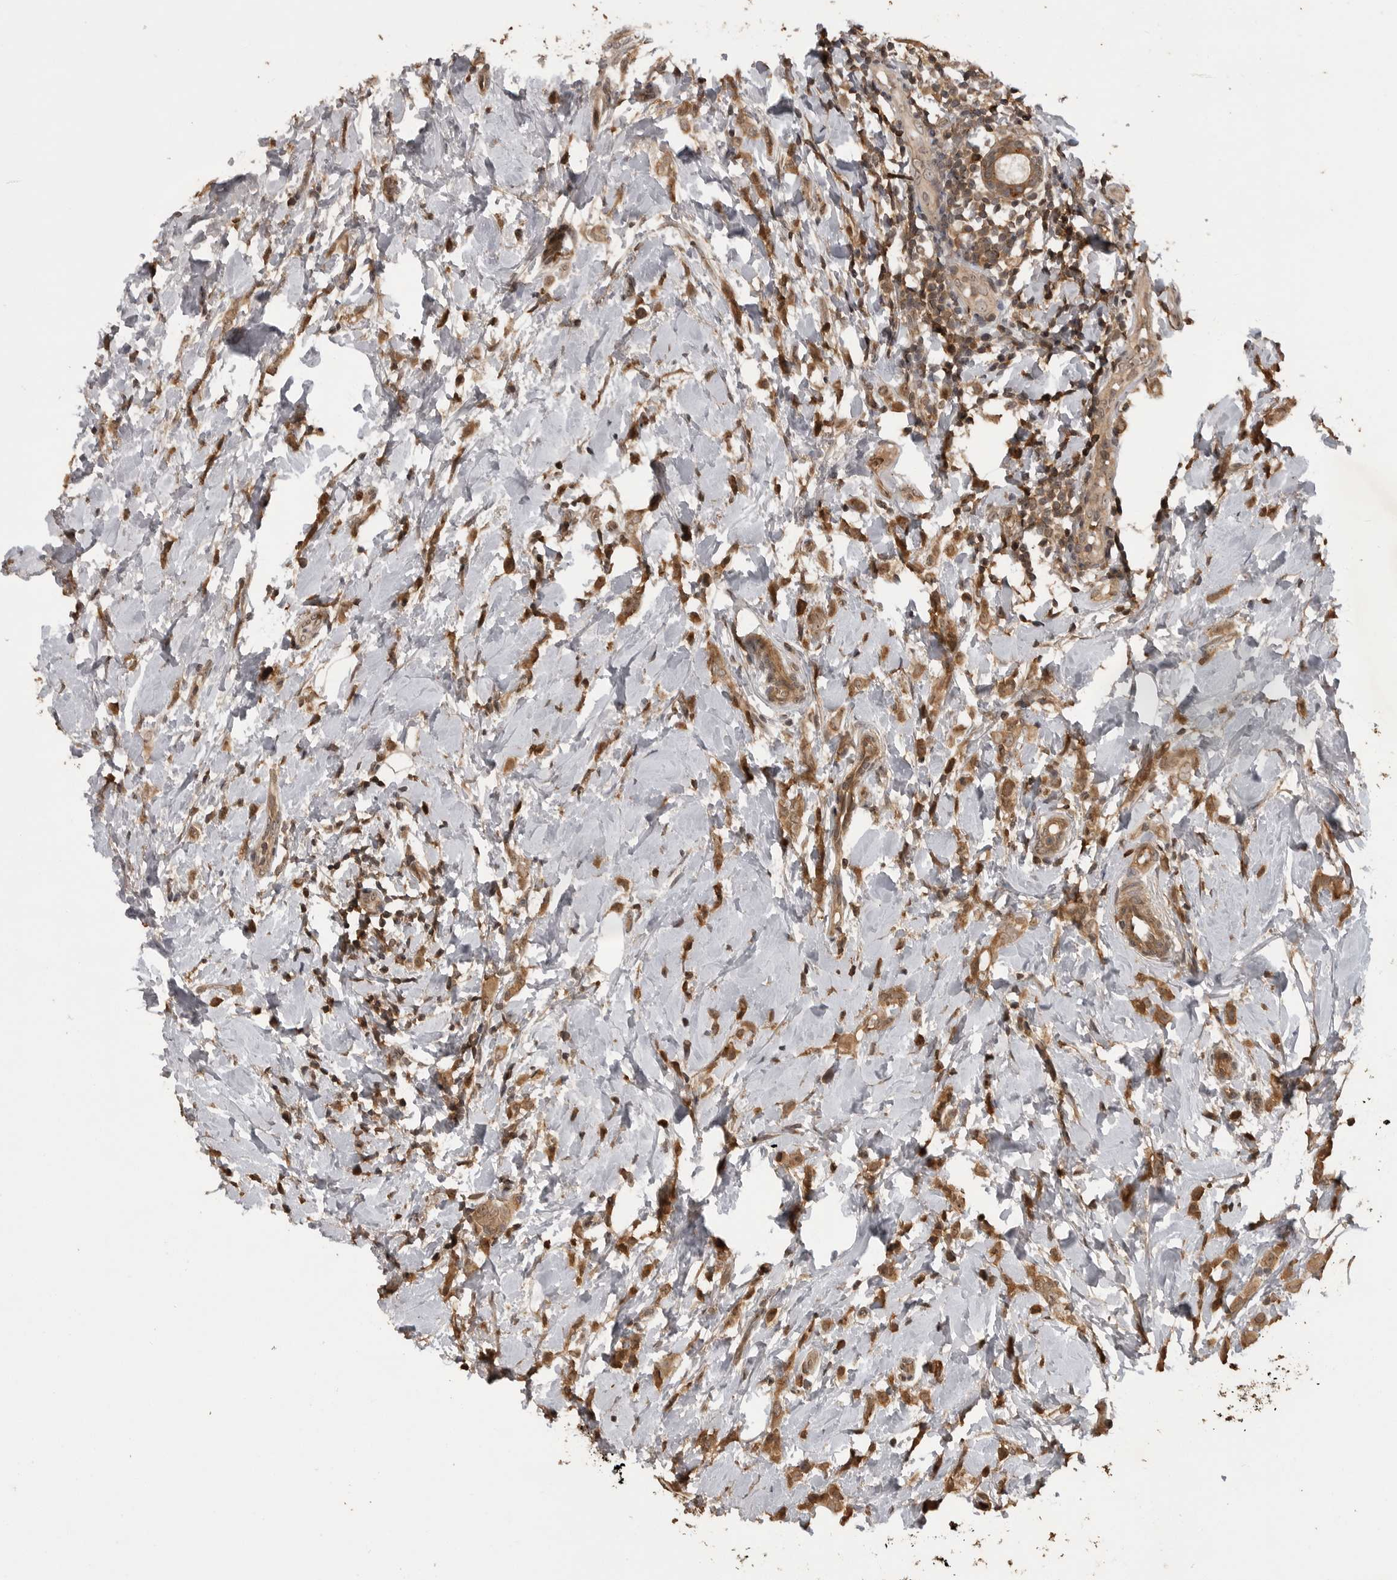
{"staining": {"intensity": "moderate", "quantity": ">75%", "location": "cytoplasmic/membranous"}, "tissue": "breast cancer", "cell_type": "Tumor cells", "image_type": "cancer", "snomed": [{"axis": "morphology", "description": "Lobular carcinoma"}, {"axis": "topography", "description": "Breast"}], "caption": "Moderate cytoplasmic/membranous protein expression is present in about >75% of tumor cells in lobular carcinoma (breast). (brown staining indicates protein expression, while blue staining denotes nuclei).", "gene": "AKAP7", "patient": {"sex": "female", "age": 47}}